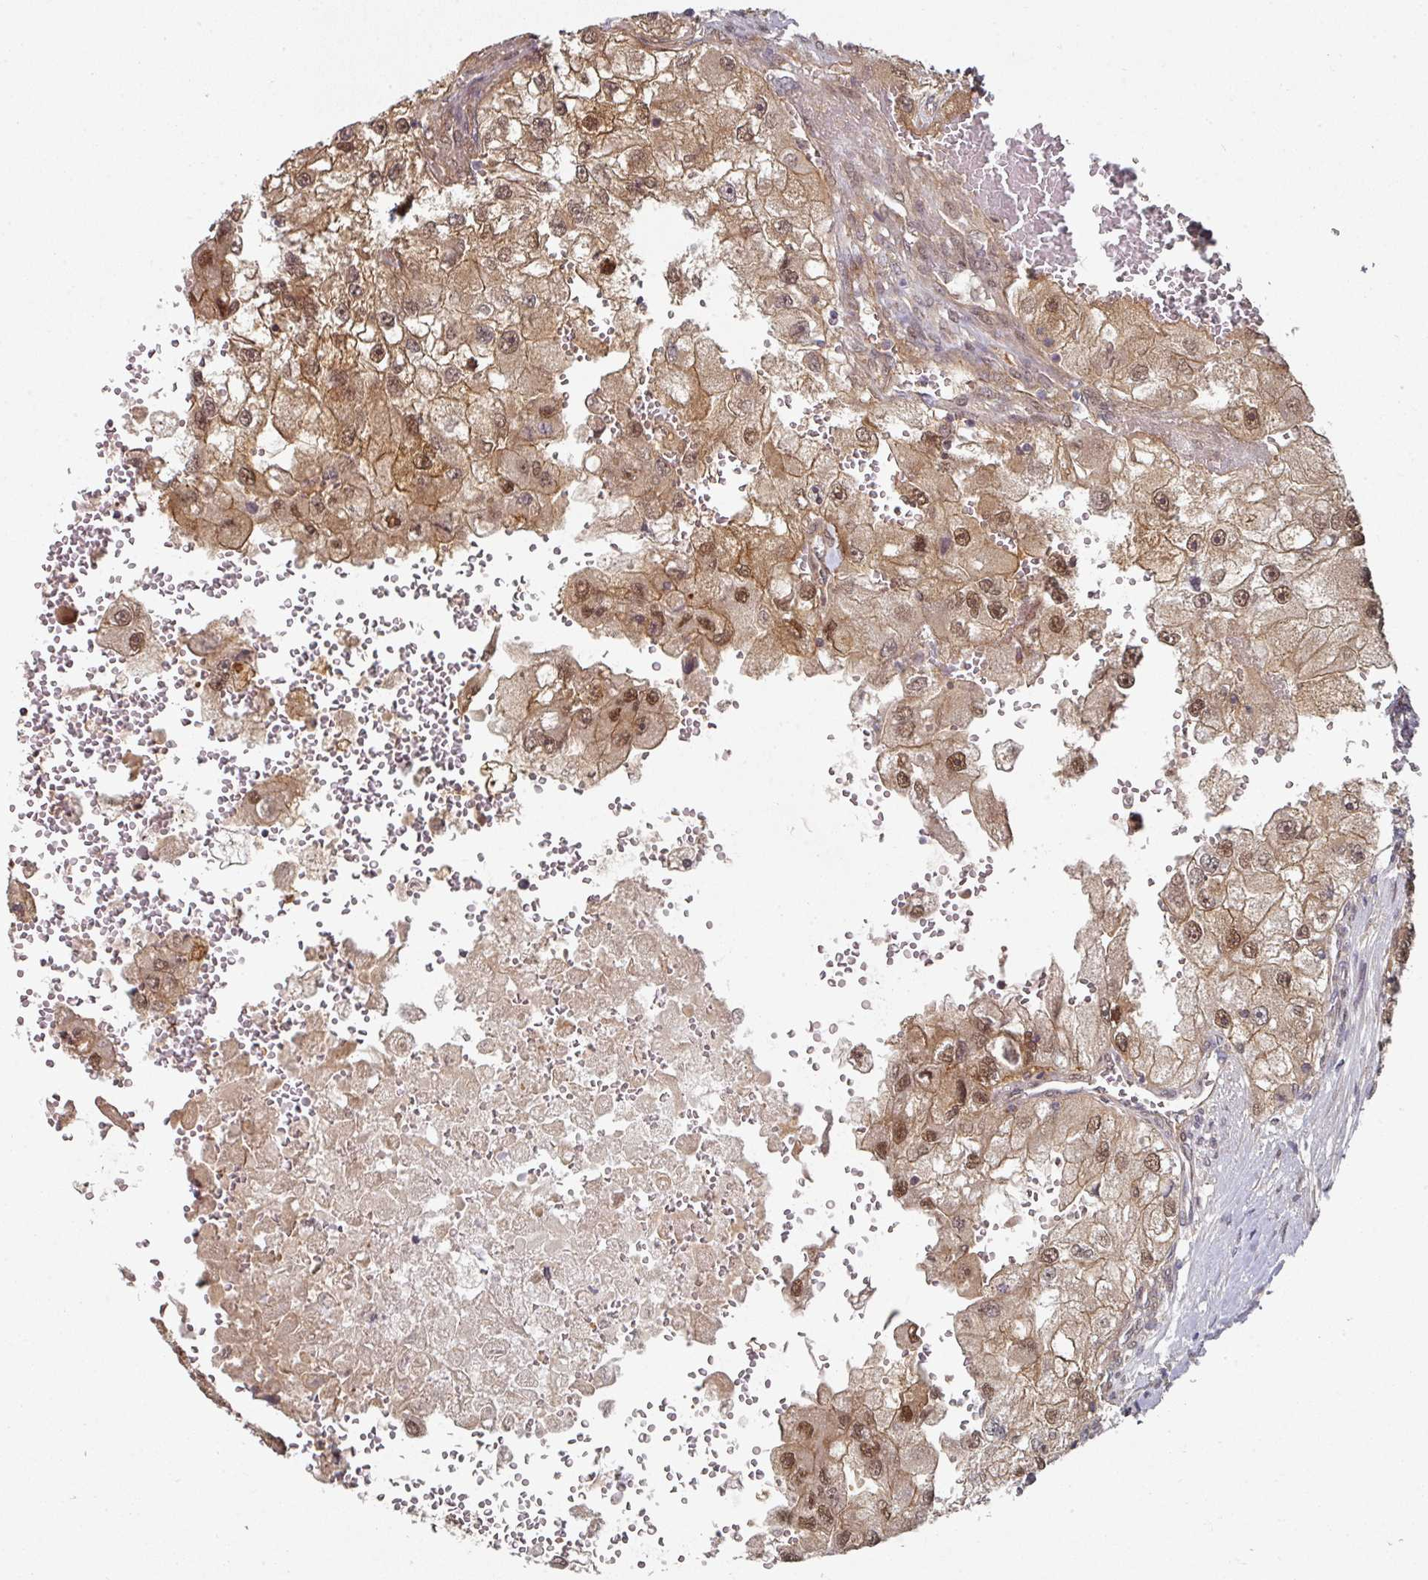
{"staining": {"intensity": "moderate", "quantity": ">75%", "location": "cytoplasmic/membranous,nuclear"}, "tissue": "renal cancer", "cell_type": "Tumor cells", "image_type": "cancer", "snomed": [{"axis": "morphology", "description": "Adenocarcinoma, NOS"}, {"axis": "topography", "description": "Kidney"}], "caption": "Protein expression analysis of human adenocarcinoma (renal) reveals moderate cytoplasmic/membranous and nuclear staining in approximately >75% of tumor cells.", "gene": "PSME3IP1", "patient": {"sex": "male", "age": 63}}